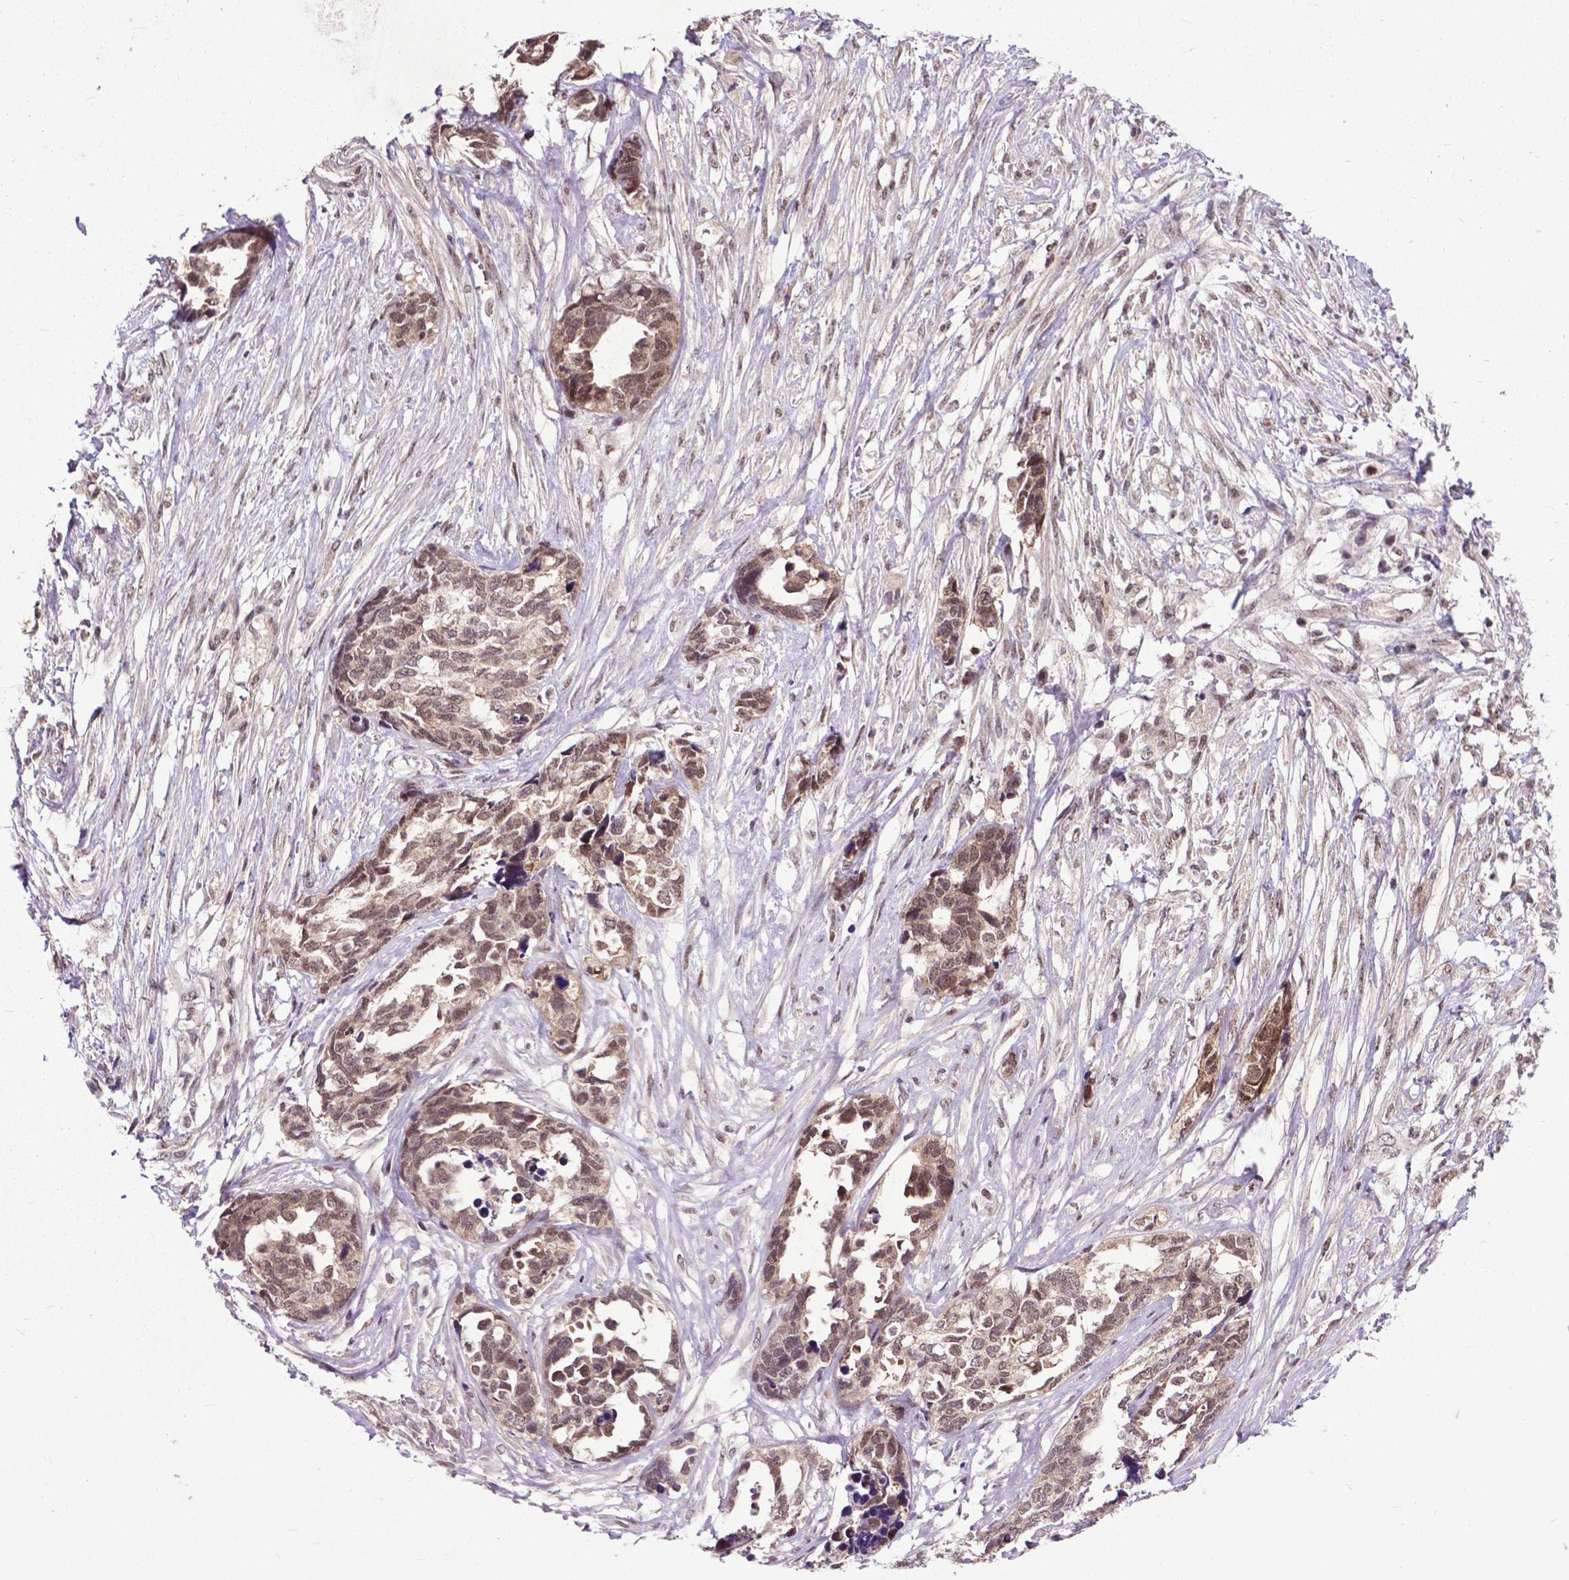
{"staining": {"intensity": "moderate", "quantity": ">75%", "location": "nuclear"}, "tissue": "ovarian cancer", "cell_type": "Tumor cells", "image_type": "cancer", "snomed": [{"axis": "morphology", "description": "Cystadenocarcinoma, serous, NOS"}, {"axis": "topography", "description": "Ovary"}], "caption": "IHC histopathology image of neoplastic tissue: human ovarian cancer stained using immunohistochemistry (IHC) demonstrates medium levels of moderate protein expression localized specifically in the nuclear of tumor cells, appearing as a nuclear brown color.", "gene": "FAF1", "patient": {"sex": "female", "age": 69}}